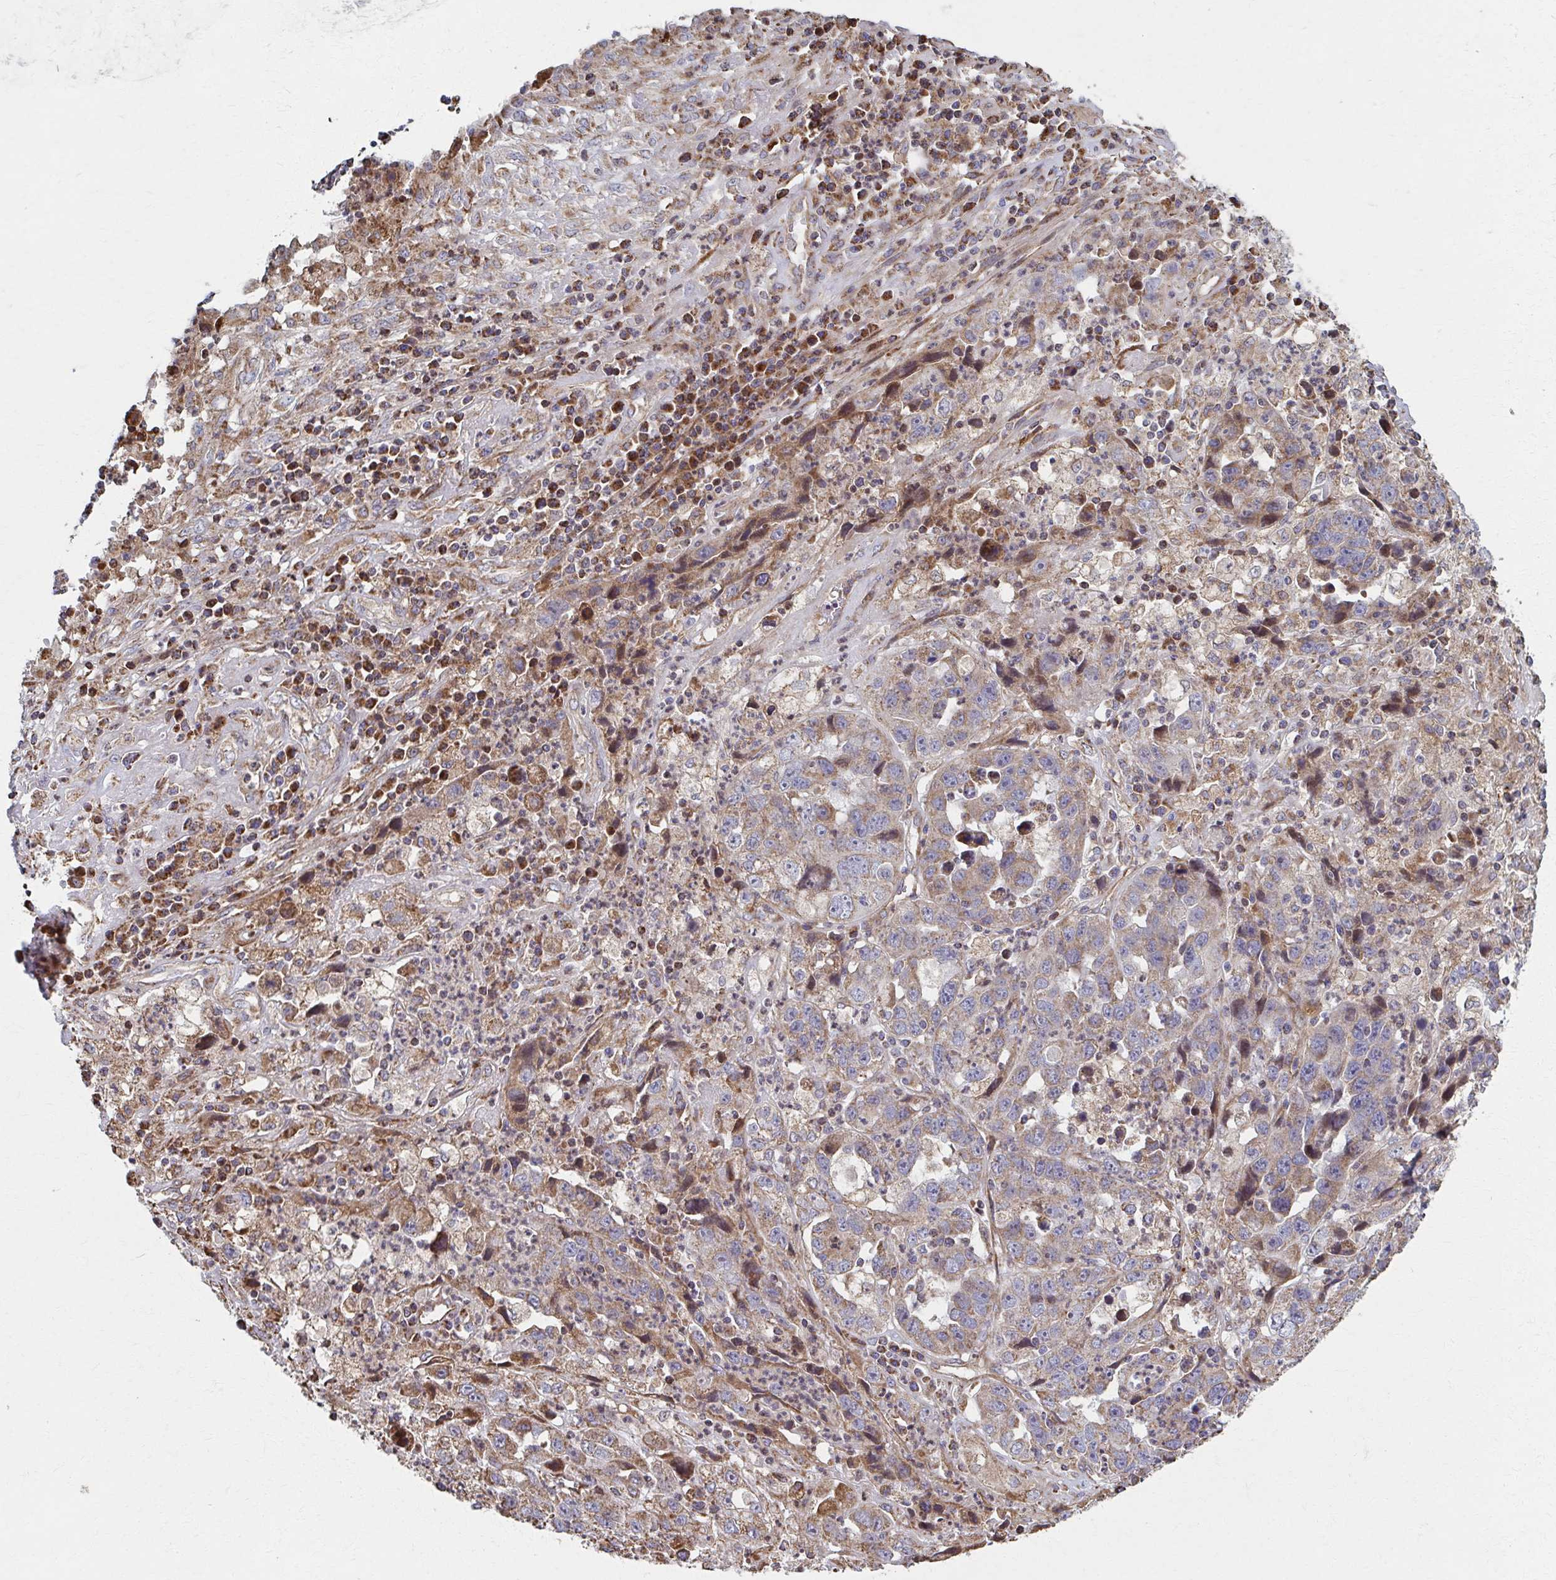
{"staining": {"intensity": "moderate", "quantity": ">75%", "location": "cytoplasmic/membranous"}, "tissue": "endometrial cancer", "cell_type": "Tumor cells", "image_type": "cancer", "snomed": [{"axis": "morphology", "description": "Adenocarcinoma, NOS"}, {"axis": "topography", "description": "Uterus"}], "caption": "Tumor cells reveal medium levels of moderate cytoplasmic/membranous expression in about >75% of cells in human endometrial cancer.", "gene": "SAT1", "patient": {"sex": "female", "age": 62}}